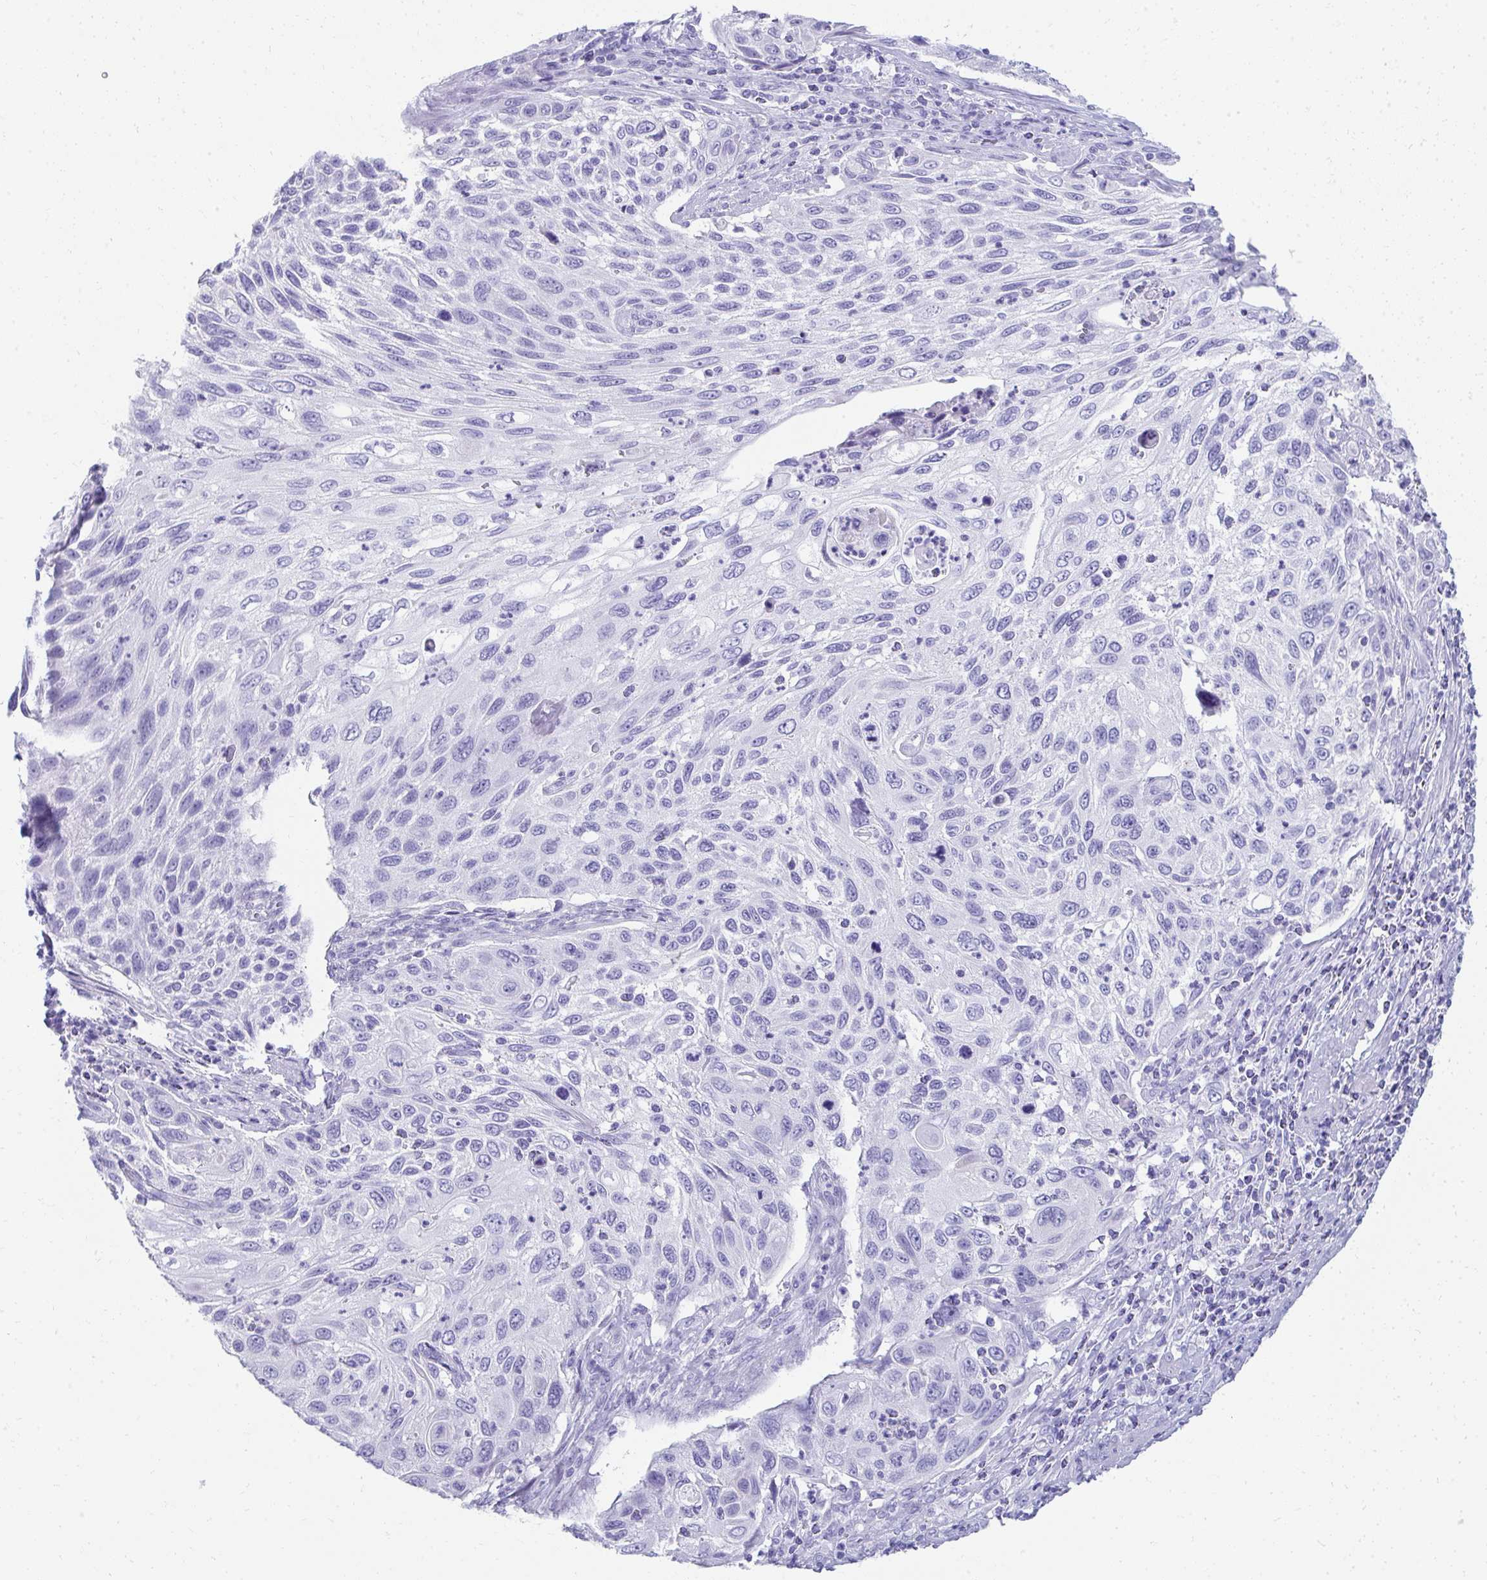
{"staining": {"intensity": "negative", "quantity": "none", "location": "none"}, "tissue": "cervical cancer", "cell_type": "Tumor cells", "image_type": "cancer", "snomed": [{"axis": "morphology", "description": "Squamous cell carcinoma, NOS"}, {"axis": "topography", "description": "Cervix"}], "caption": "Tumor cells show no significant expression in squamous cell carcinoma (cervical).", "gene": "SEC14L3", "patient": {"sex": "female", "age": 70}}